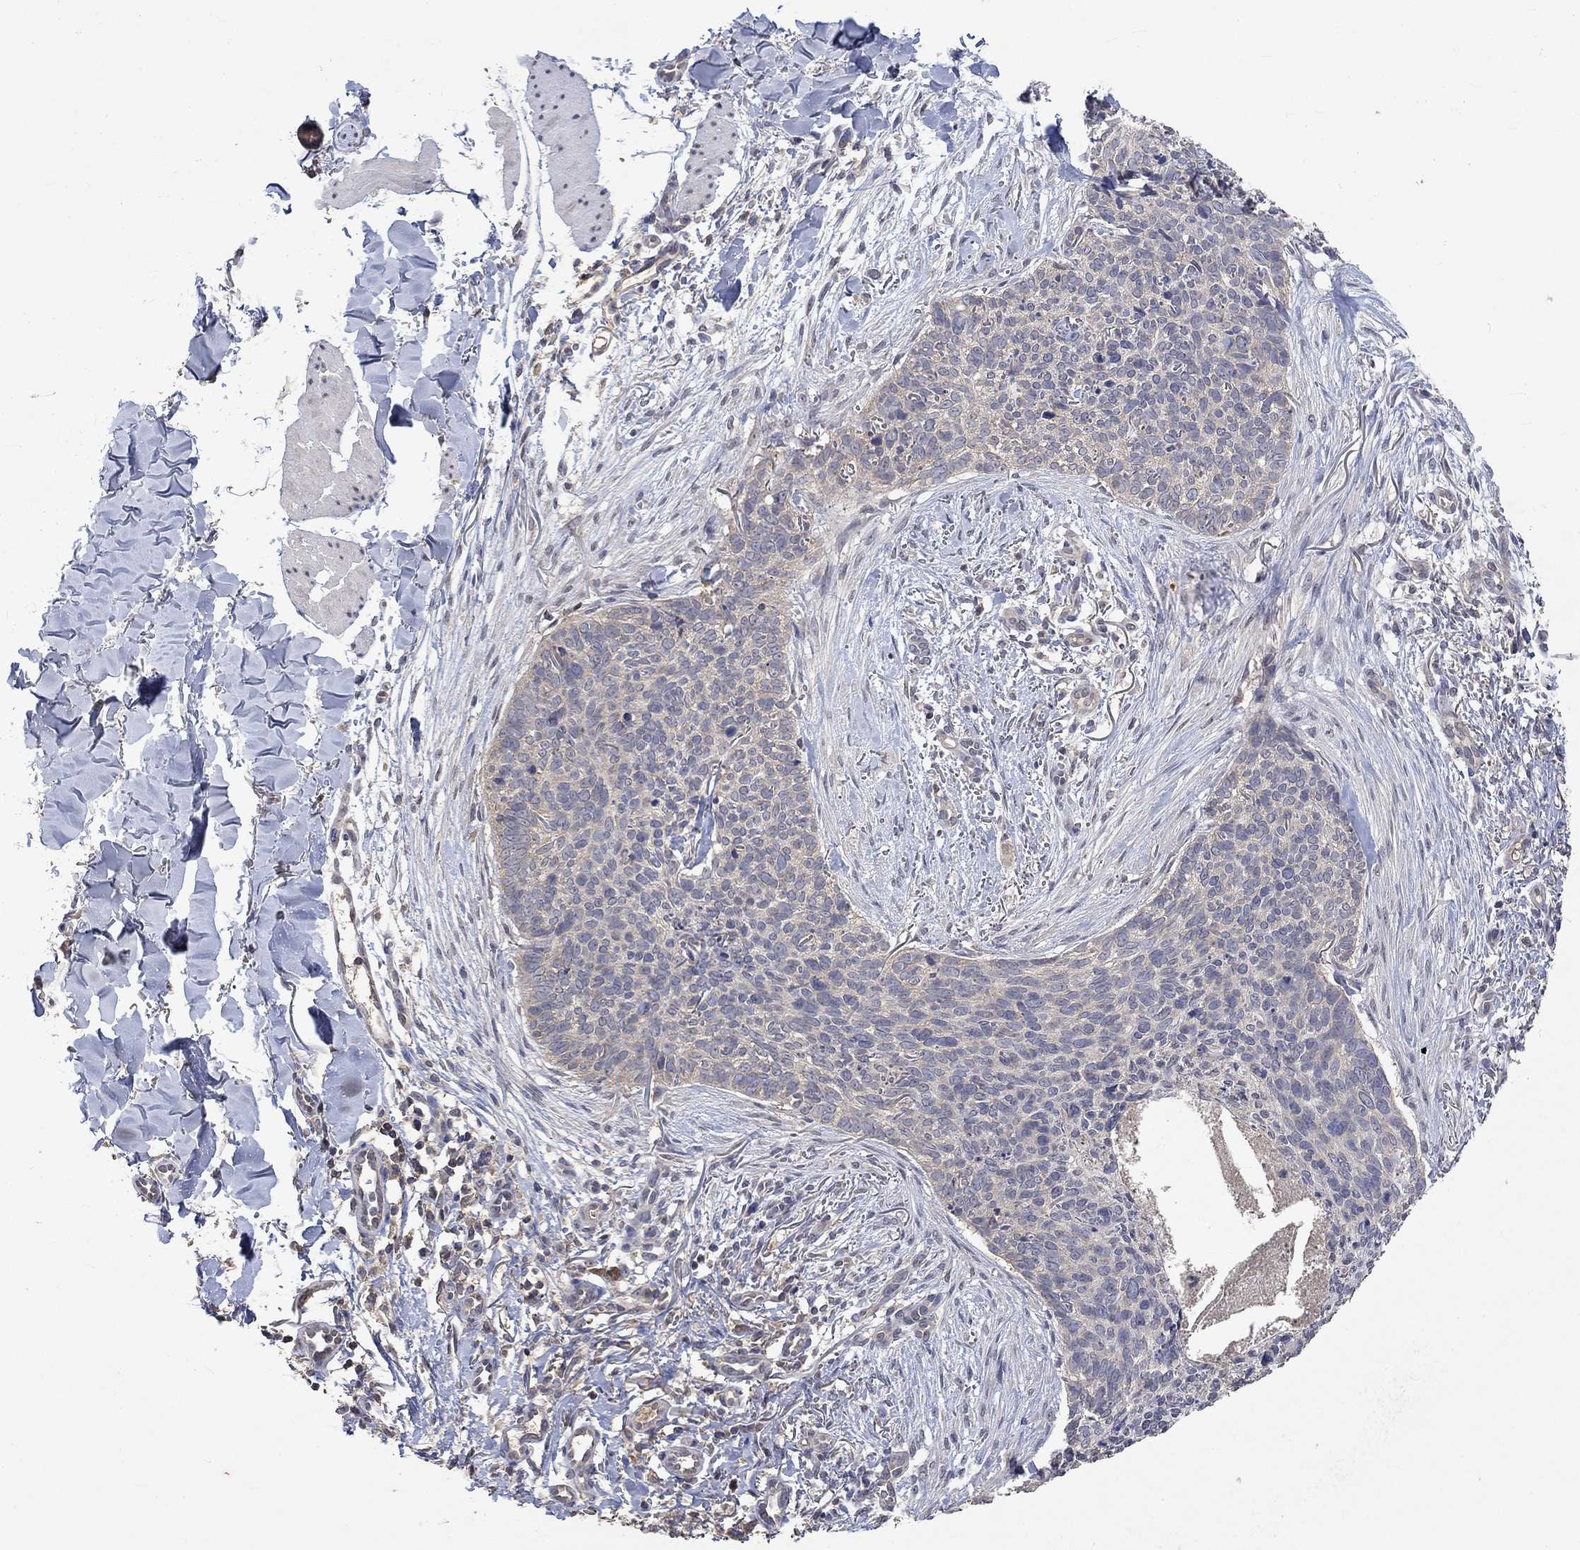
{"staining": {"intensity": "negative", "quantity": "none", "location": "none"}, "tissue": "skin cancer", "cell_type": "Tumor cells", "image_type": "cancer", "snomed": [{"axis": "morphology", "description": "Basal cell carcinoma"}, {"axis": "topography", "description": "Skin"}], "caption": "Protein analysis of skin cancer (basal cell carcinoma) shows no significant staining in tumor cells.", "gene": "PTPN20", "patient": {"sex": "male", "age": 64}}